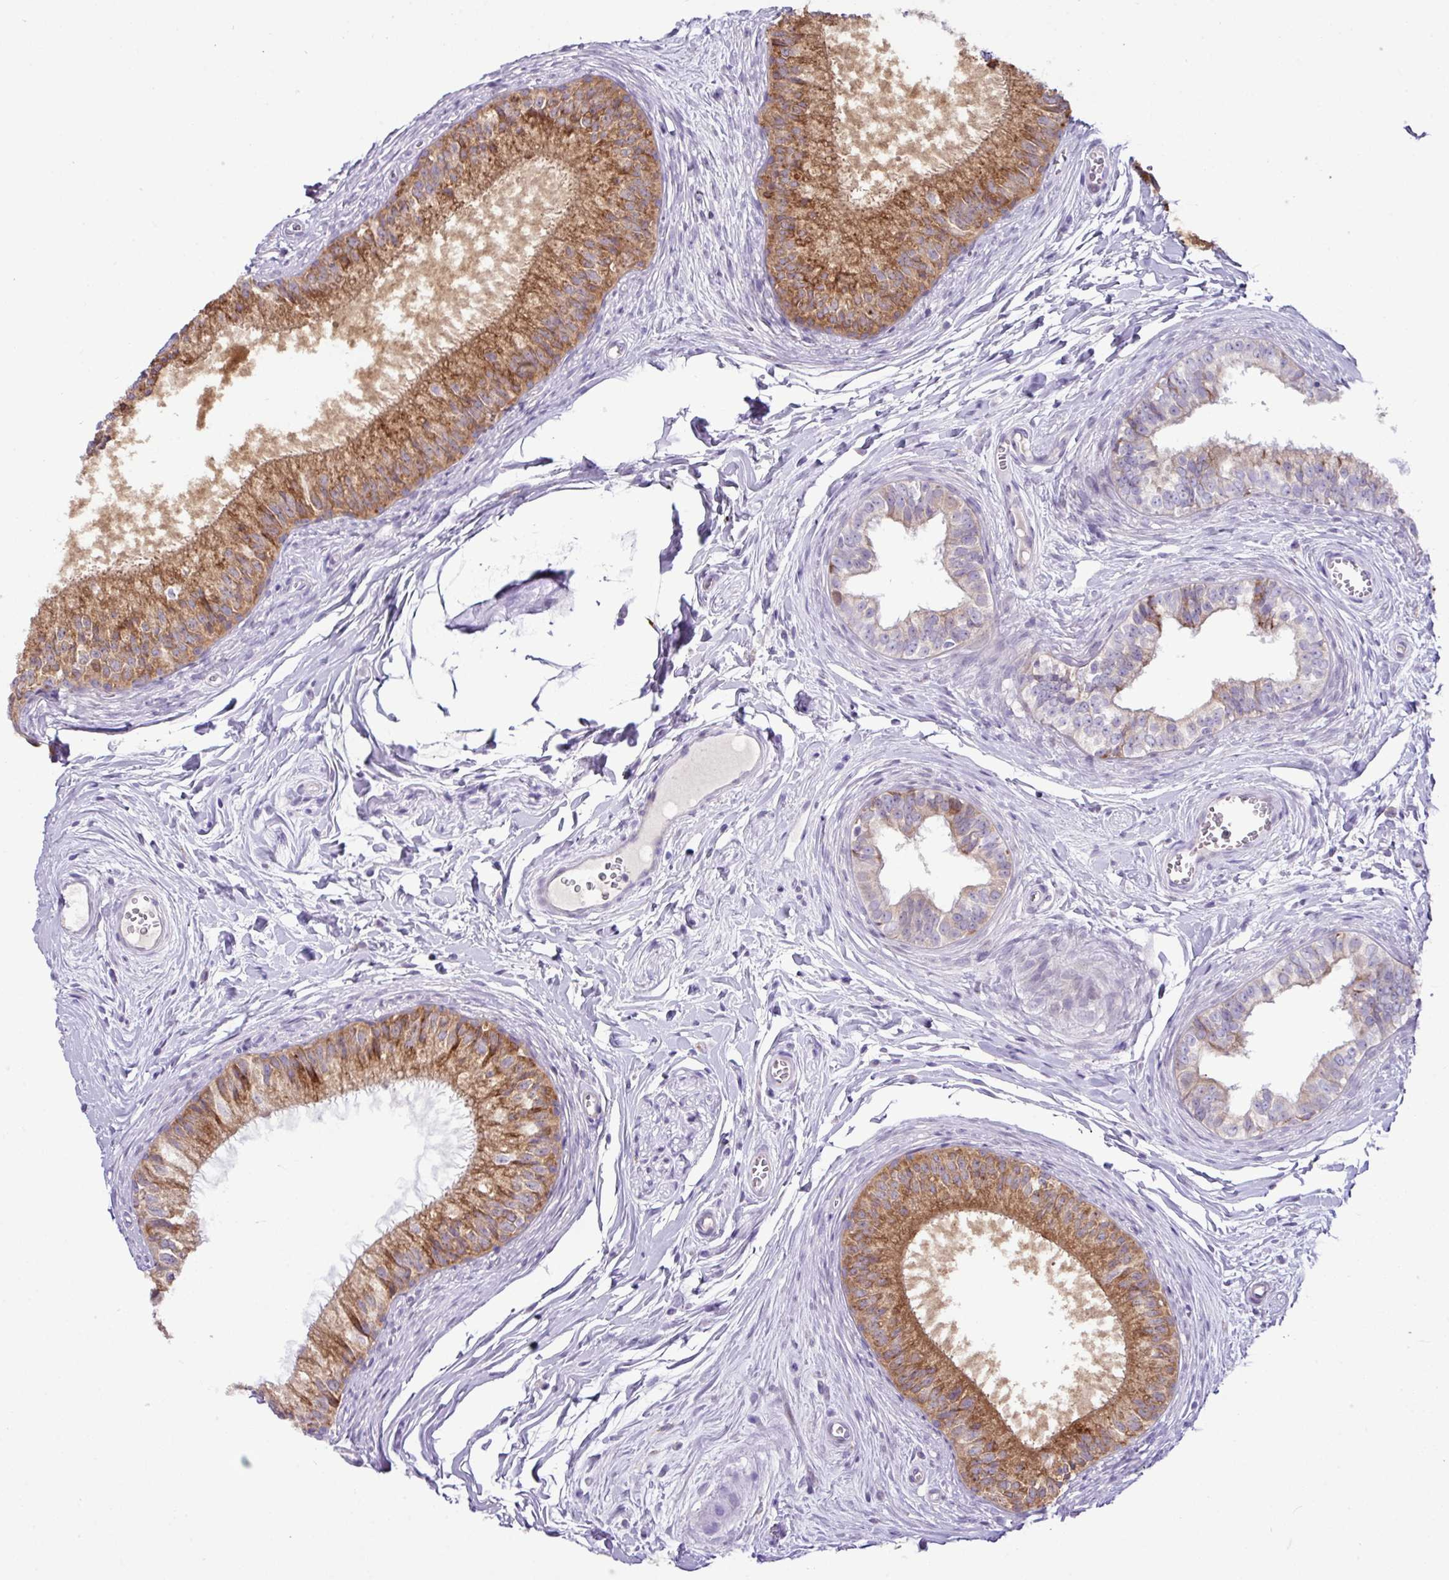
{"staining": {"intensity": "strong", "quantity": ">75%", "location": "cytoplasmic/membranous"}, "tissue": "epididymis", "cell_type": "Glandular cells", "image_type": "normal", "snomed": [{"axis": "morphology", "description": "Normal tissue, NOS"}, {"axis": "topography", "description": "Epididymis"}], "caption": "Epididymis stained for a protein (brown) reveals strong cytoplasmic/membranous positive expression in about >75% of glandular cells.", "gene": "RGS21", "patient": {"sex": "male", "age": 25}}